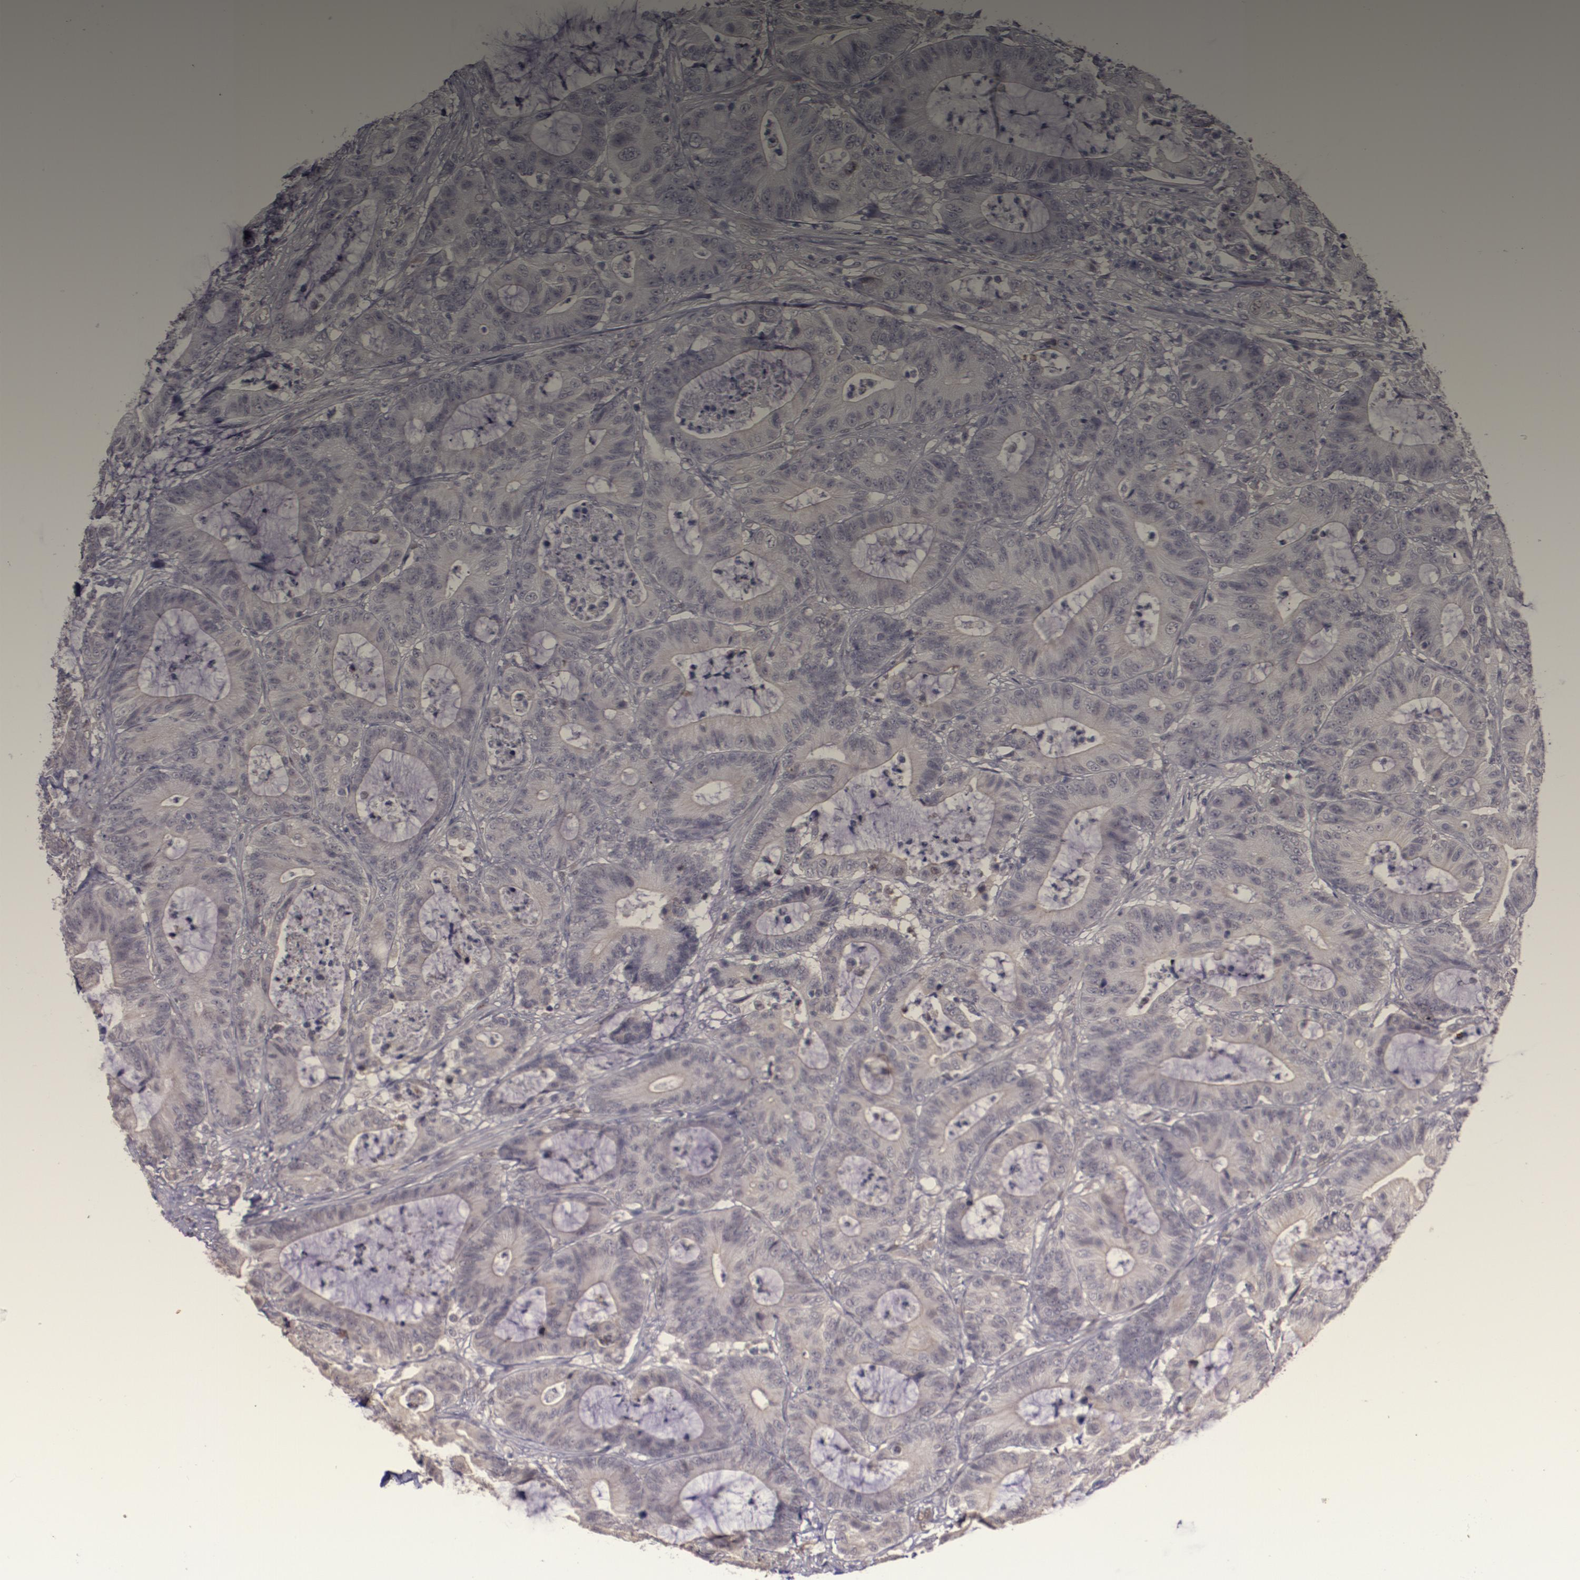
{"staining": {"intensity": "weak", "quantity": "<25%", "location": "cytoplasmic/membranous"}, "tissue": "colorectal cancer", "cell_type": "Tumor cells", "image_type": "cancer", "snomed": [{"axis": "morphology", "description": "Adenocarcinoma, NOS"}, {"axis": "topography", "description": "Colon"}], "caption": "DAB (3,3'-diaminobenzidine) immunohistochemical staining of human colorectal cancer reveals no significant expression in tumor cells. (Brightfield microscopy of DAB IHC at high magnification).", "gene": "NUP62CL", "patient": {"sex": "female", "age": 84}}